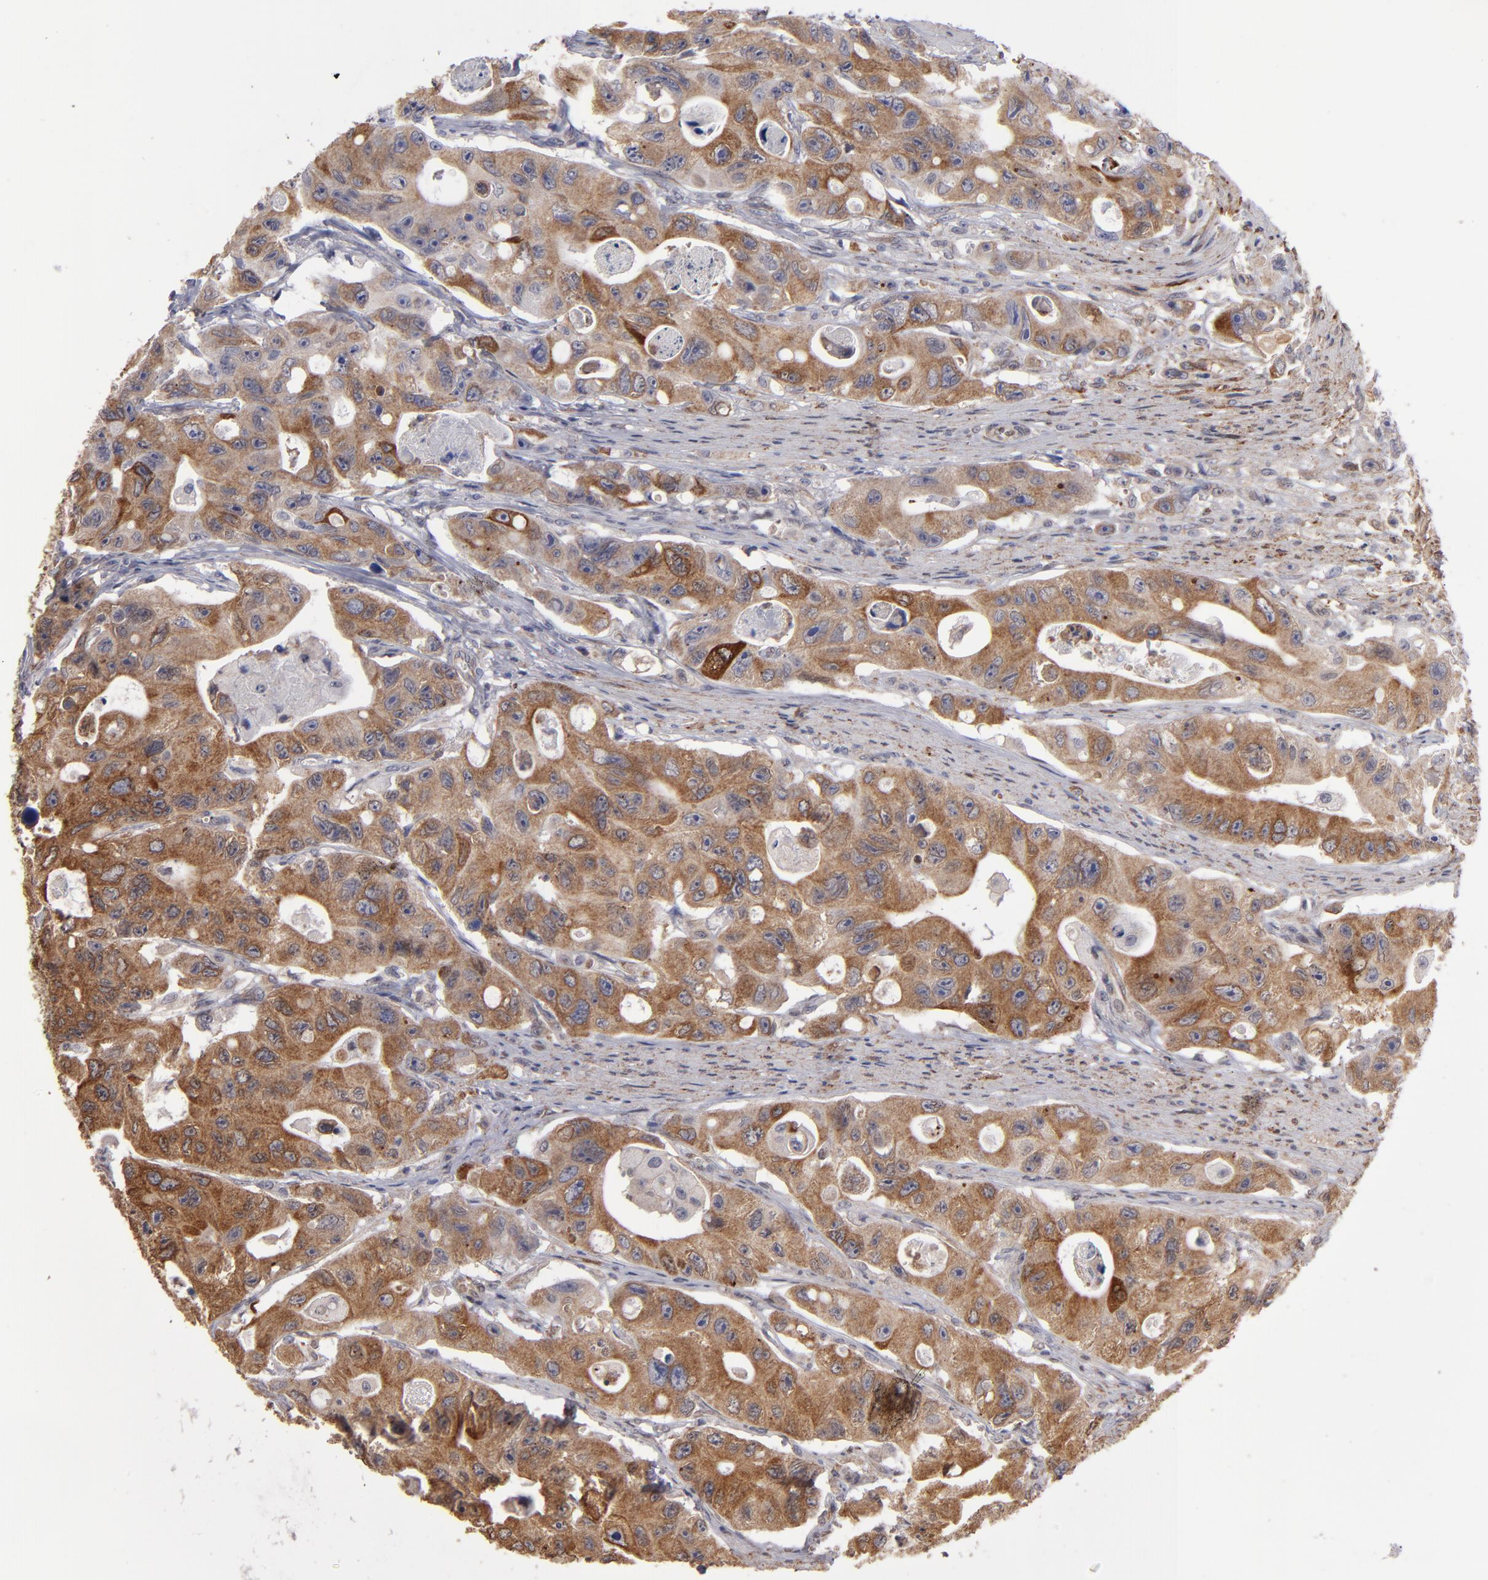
{"staining": {"intensity": "moderate", "quantity": "25%-75%", "location": "cytoplasmic/membranous"}, "tissue": "colorectal cancer", "cell_type": "Tumor cells", "image_type": "cancer", "snomed": [{"axis": "morphology", "description": "Adenocarcinoma, NOS"}, {"axis": "topography", "description": "Colon"}], "caption": "Brown immunohistochemical staining in human colorectal cancer shows moderate cytoplasmic/membranous positivity in approximately 25%-75% of tumor cells.", "gene": "PGRMC1", "patient": {"sex": "female", "age": 46}}